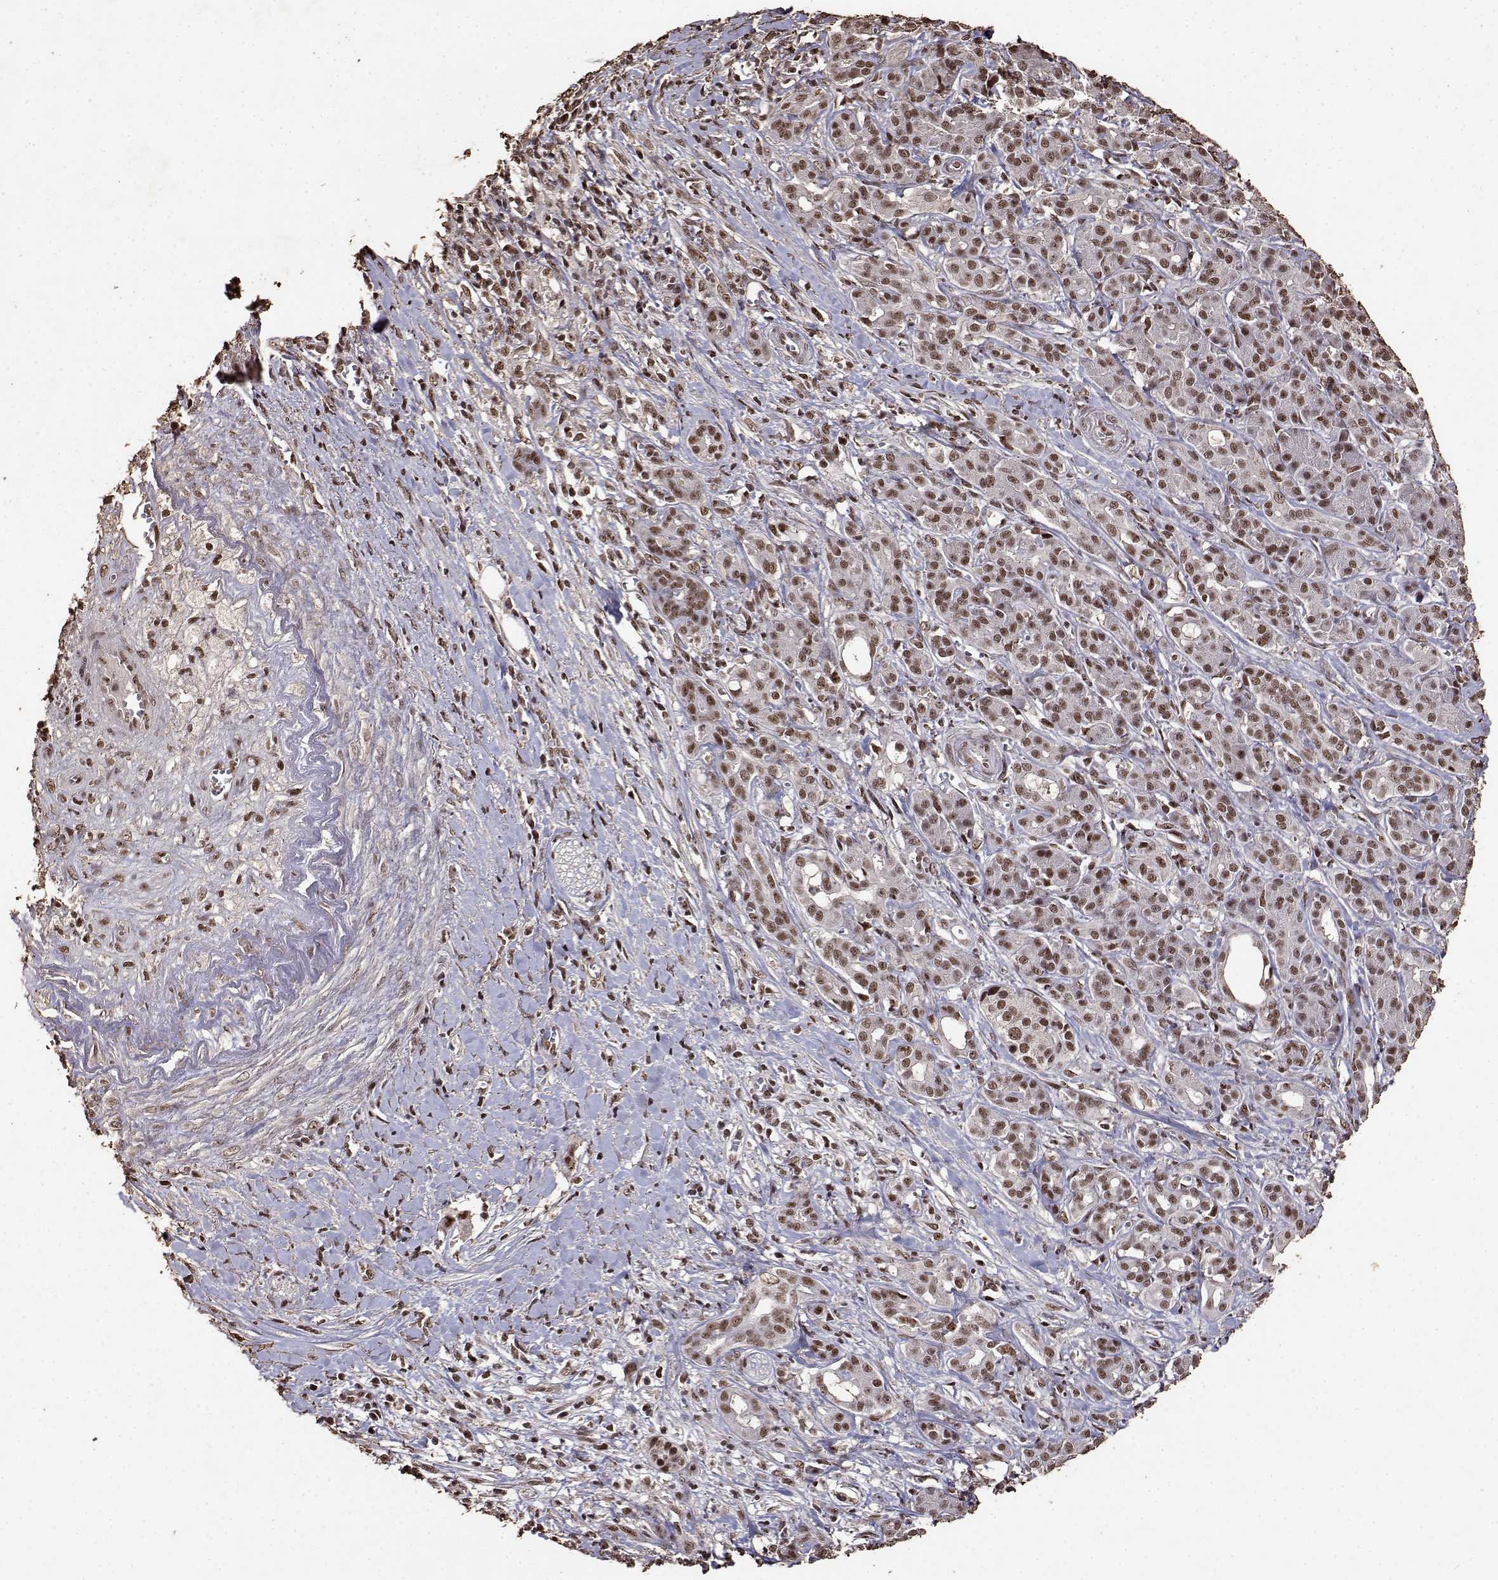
{"staining": {"intensity": "moderate", "quantity": ">75%", "location": "nuclear"}, "tissue": "pancreatic cancer", "cell_type": "Tumor cells", "image_type": "cancer", "snomed": [{"axis": "morphology", "description": "Adenocarcinoma, NOS"}, {"axis": "topography", "description": "Pancreas"}], "caption": "Pancreatic adenocarcinoma stained with a brown dye displays moderate nuclear positive expression in about >75% of tumor cells.", "gene": "TOE1", "patient": {"sex": "male", "age": 61}}